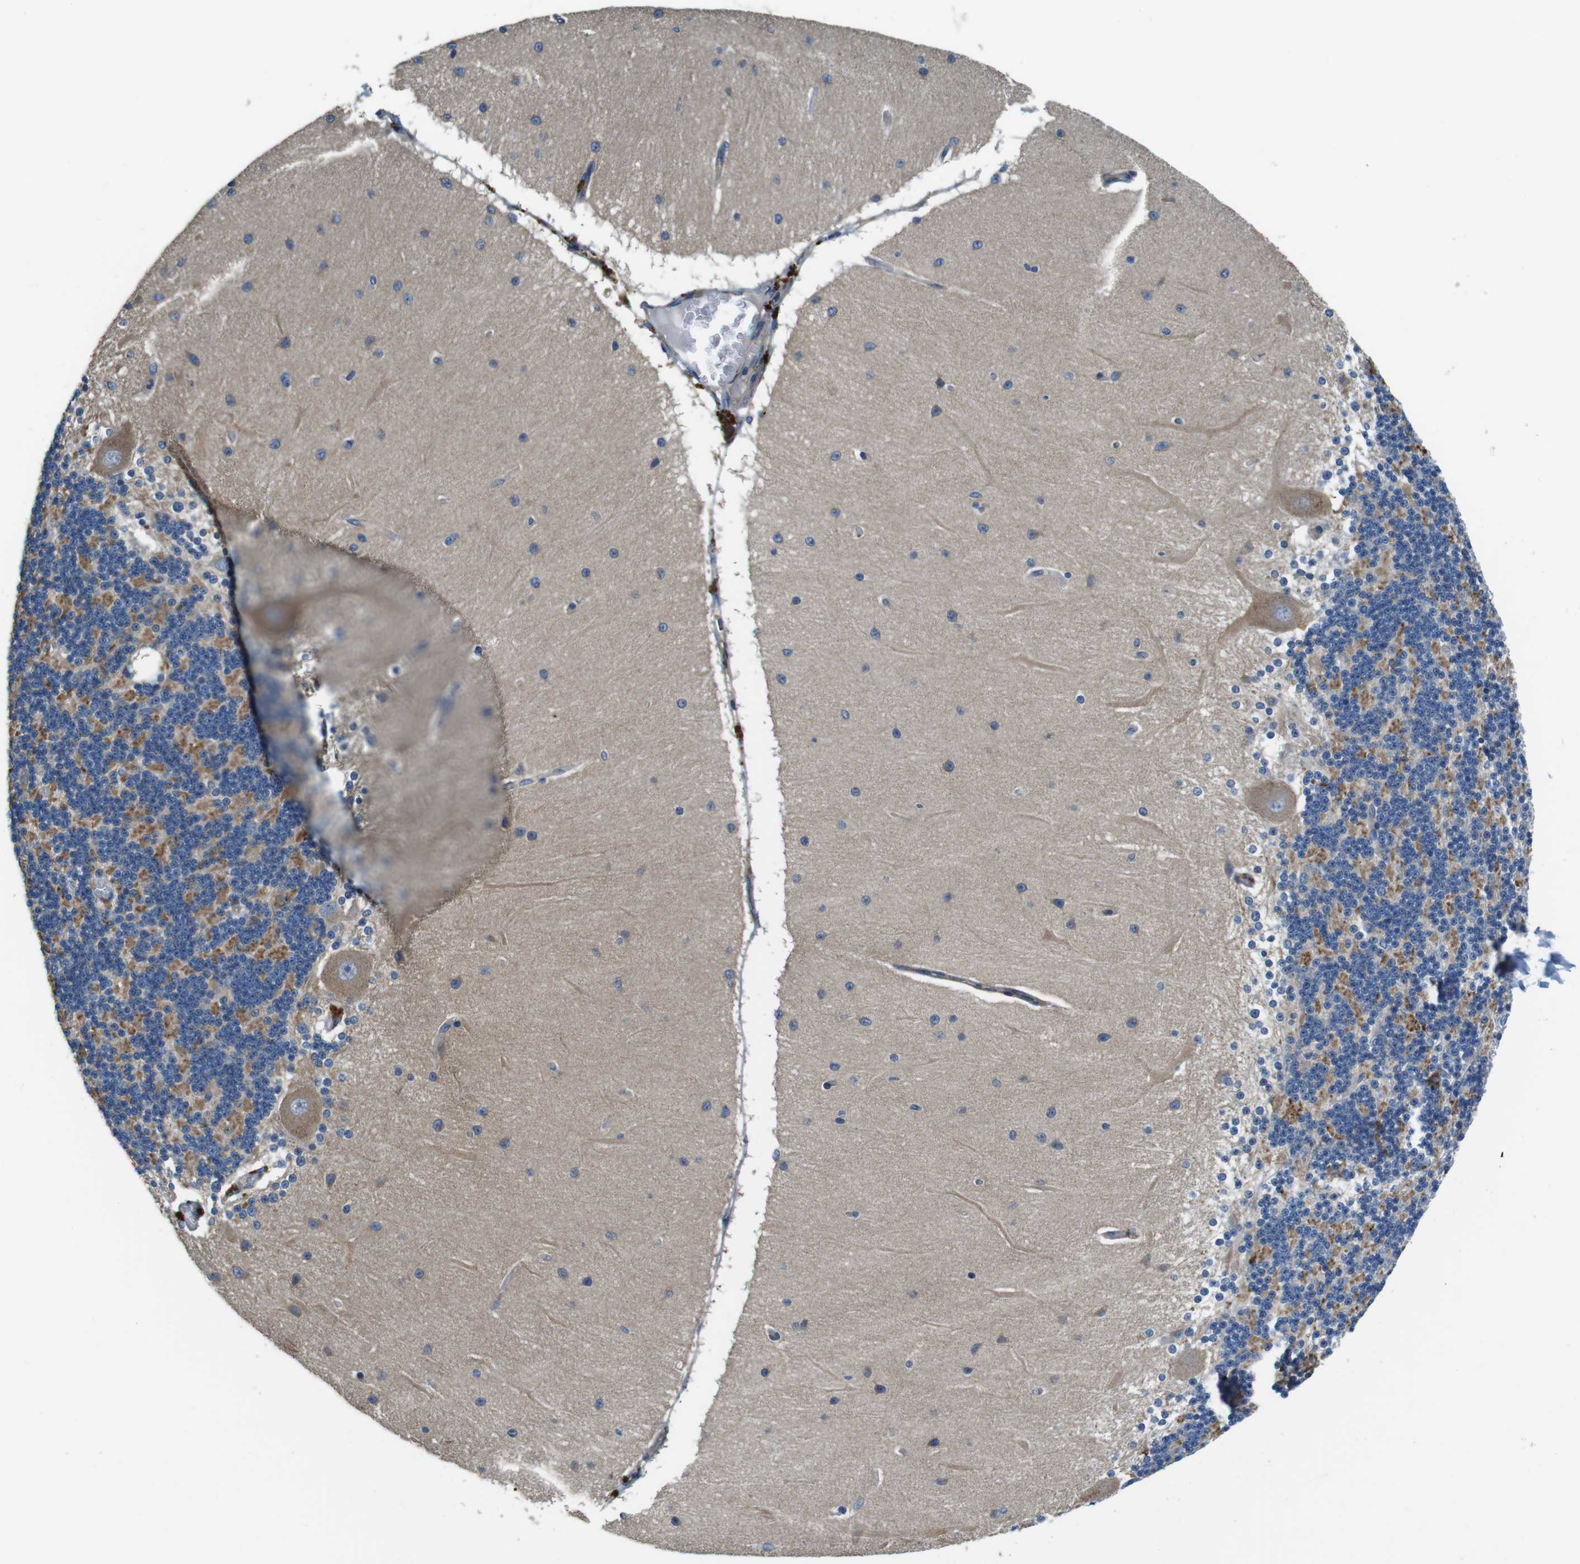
{"staining": {"intensity": "moderate", "quantity": "<25%", "location": "cytoplasmic/membranous"}, "tissue": "cerebellum", "cell_type": "Cells in granular layer", "image_type": "normal", "snomed": [{"axis": "morphology", "description": "Normal tissue, NOS"}, {"axis": "topography", "description": "Cerebellum"}], "caption": "DAB immunohistochemical staining of normal human cerebellum demonstrates moderate cytoplasmic/membranous protein positivity in about <25% of cells in granular layer. Nuclei are stained in blue.", "gene": "DENND4C", "patient": {"sex": "female", "age": 54}}